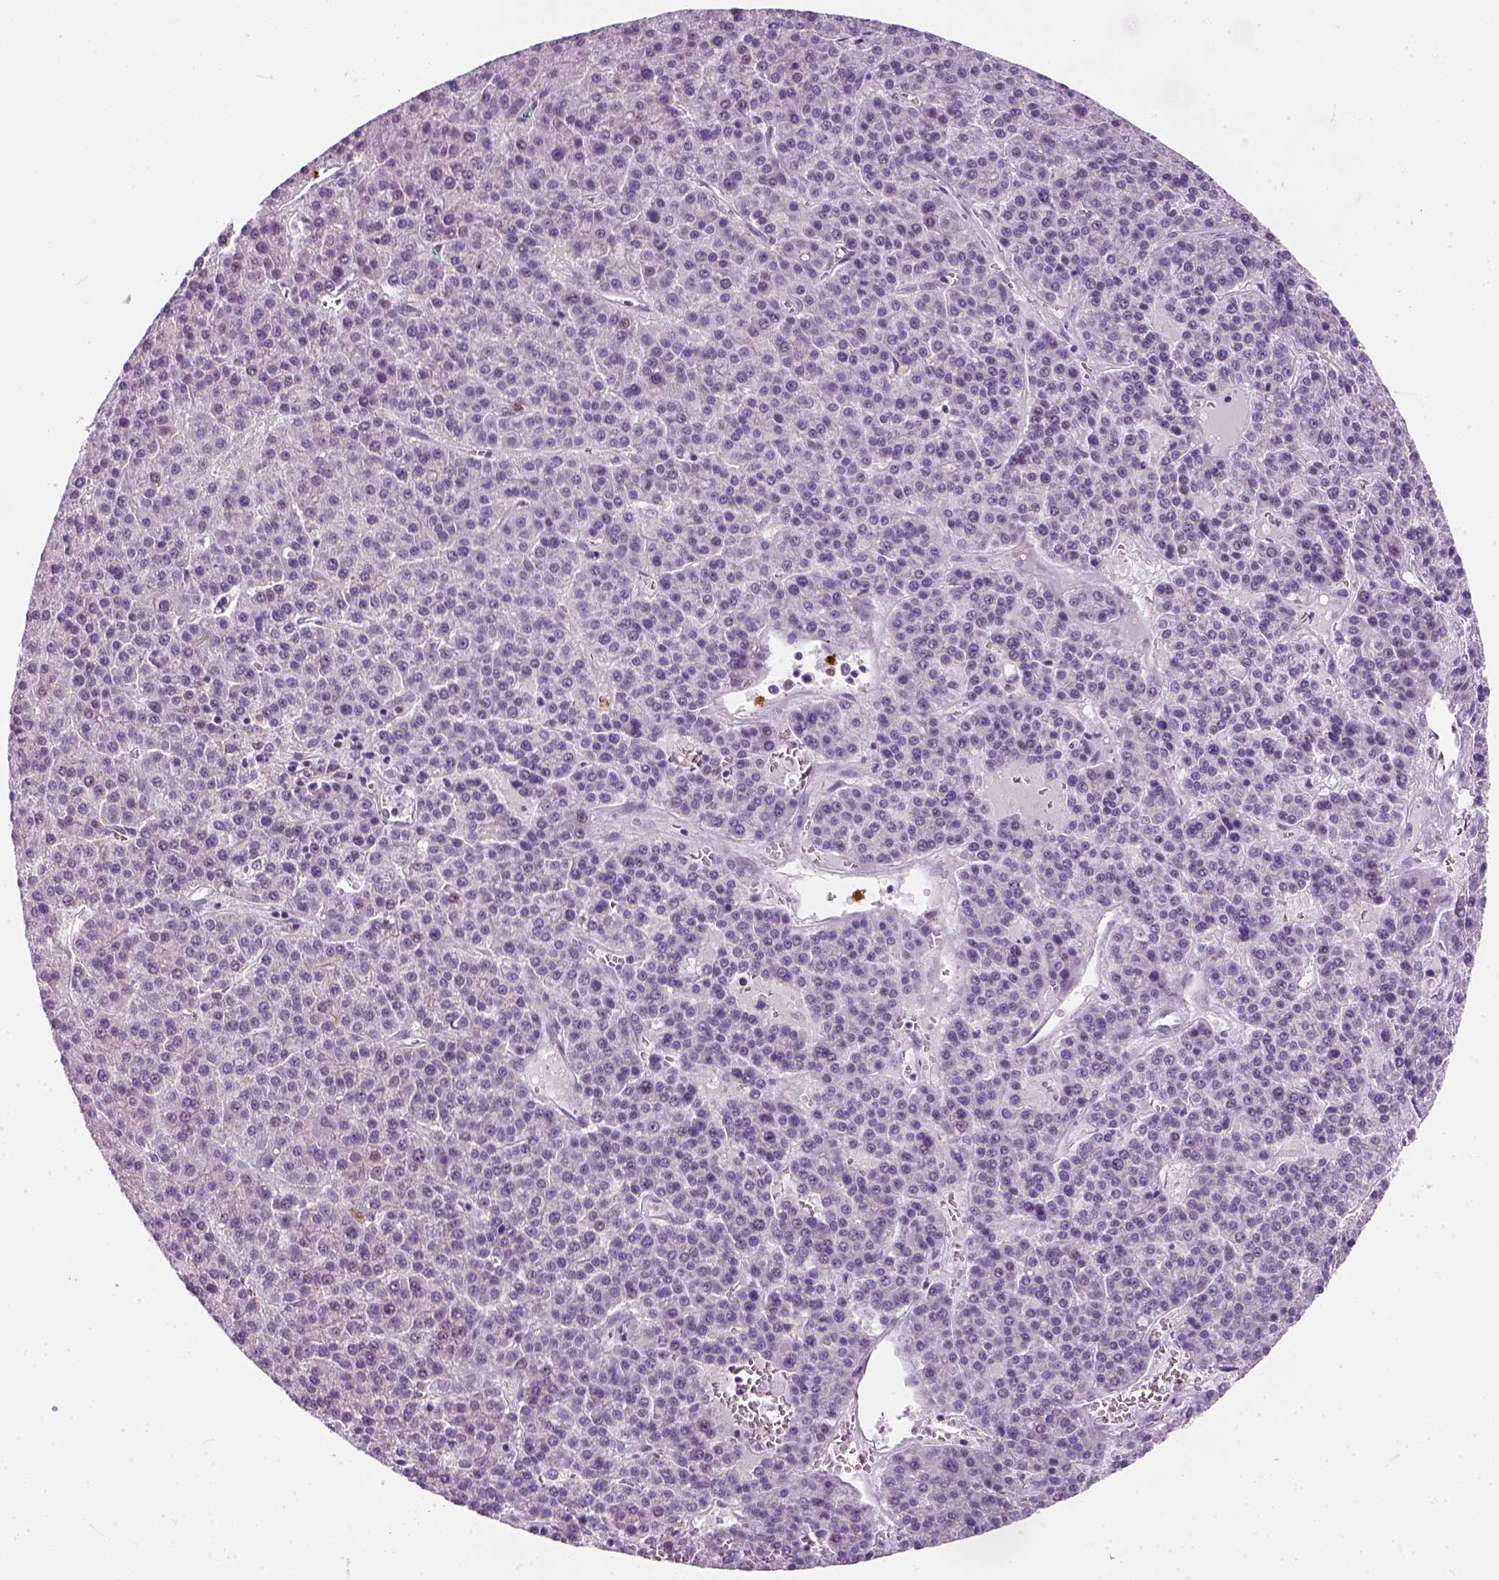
{"staining": {"intensity": "negative", "quantity": "none", "location": "none"}, "tissue": "liver cancer", "cell_type": "Tumor cells", "image_type": "cancer", "snomed": [{"axis": "morphology", "description": "Carcinoma, Hepatocellular, NOS"}, {"axis": "topography", "description": "Liver"}], "caption": "High magnification brightfield microscopy of liver cancer stained with DAB (3,3'-diaminobenzidine) (brown) and counterstained with hematoxylin (blue): tumor cells show no significant expression. The staining was performed using DAB to visualize the protein expression in brown, while the nuclei were stained in blue with hematoxylin (Magnification: 20x).", "gene": "IL4", "patient": {"sex": "female", "age": 58}}